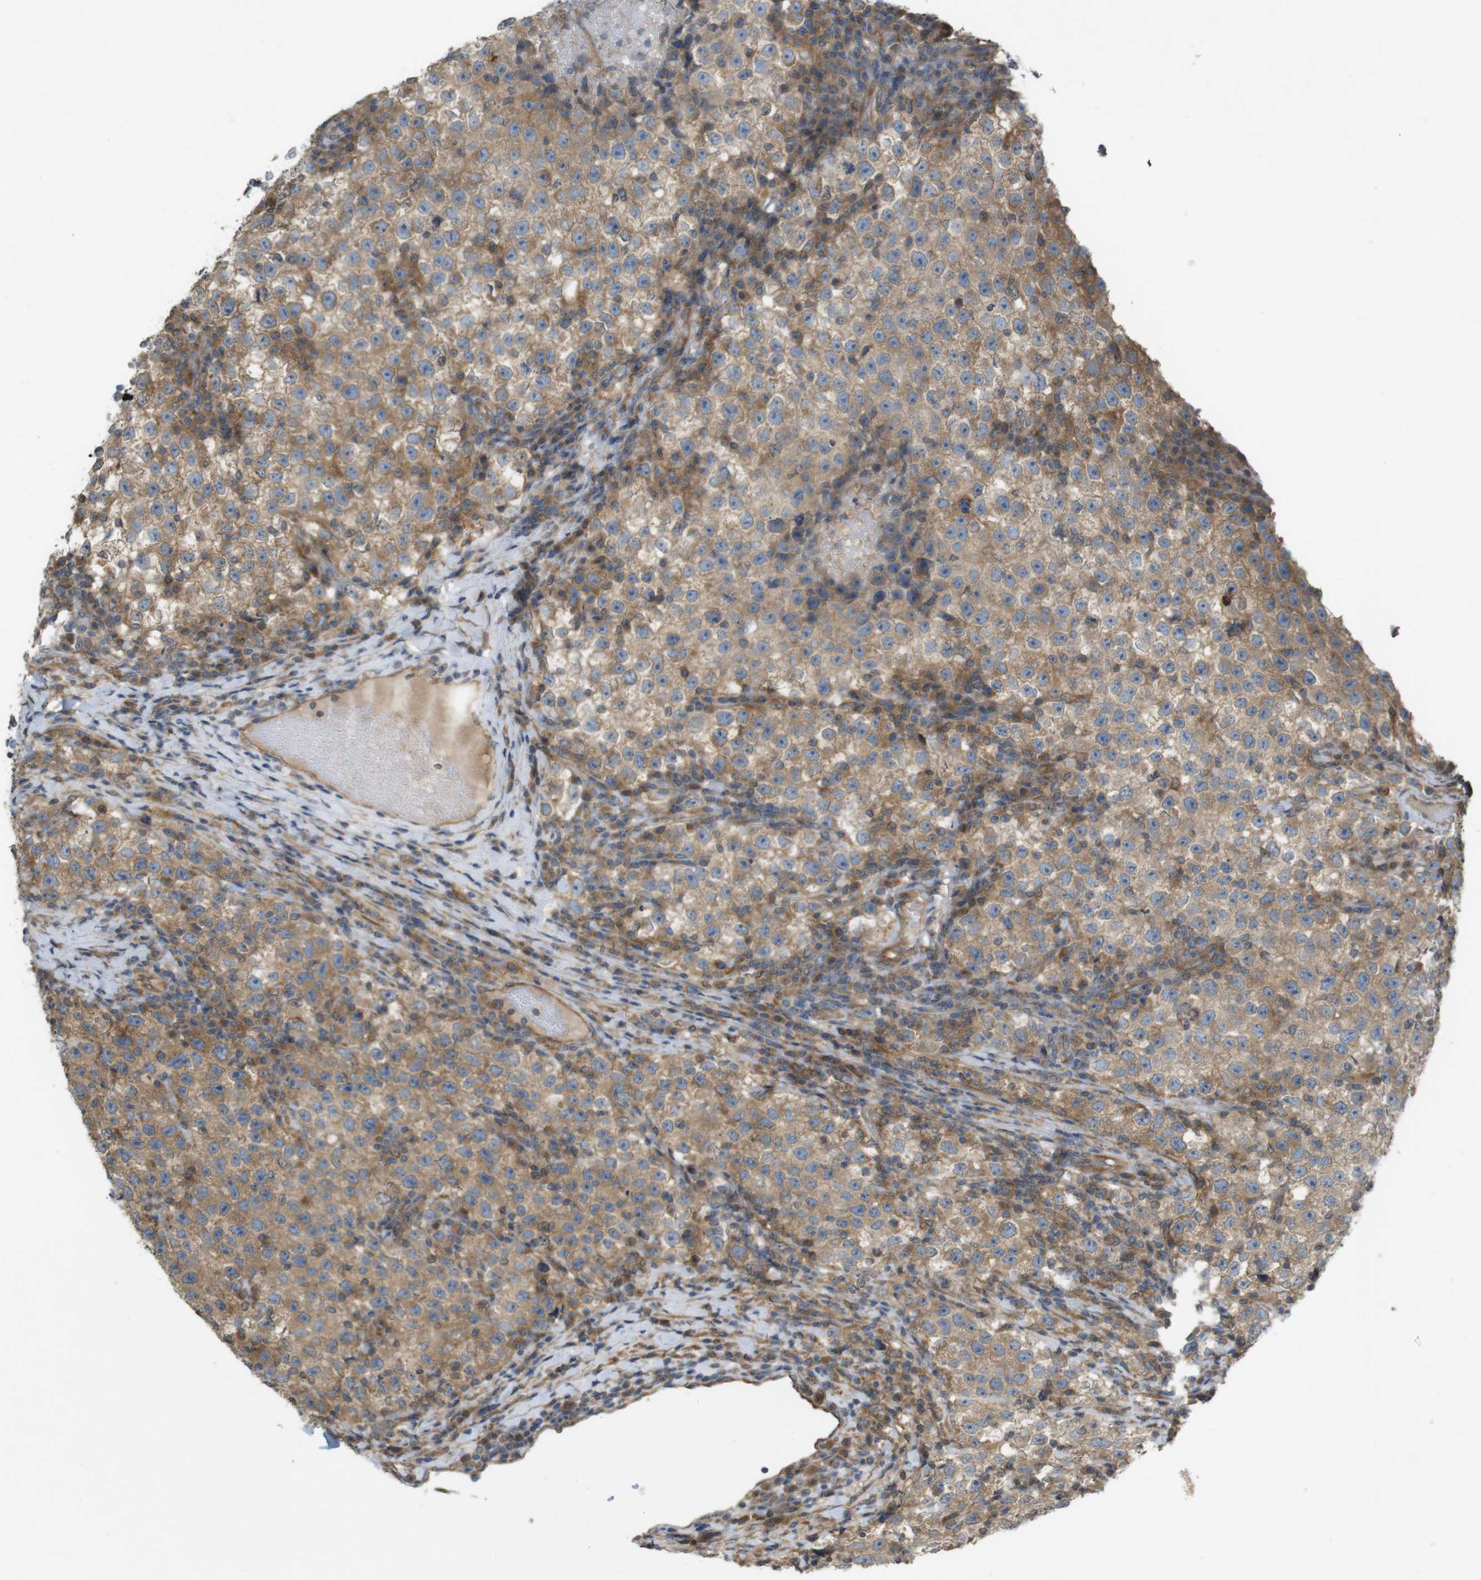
{"staining": {"intensity": "weak", "quantity": ">75%", "location": "cytoplasmic/membranous"}, "tissue": "testis cancer", "cell_type": "Tumor cells", "image_type": "cancer", "snomed": [{"axis": "morphology", "description": "Seminoma, NOS"}, {"axis": "topography", "description": "Testis"}], "caption": "Weak cytoplasmic/membranous positivity is identified in about >75% of tumor cells in testis cancer. Ihc stains the protein of interest in brown and the nuclei are stained blue.", "gene": "KIF5B", "patient": {"sex": "male", "age": 22}}